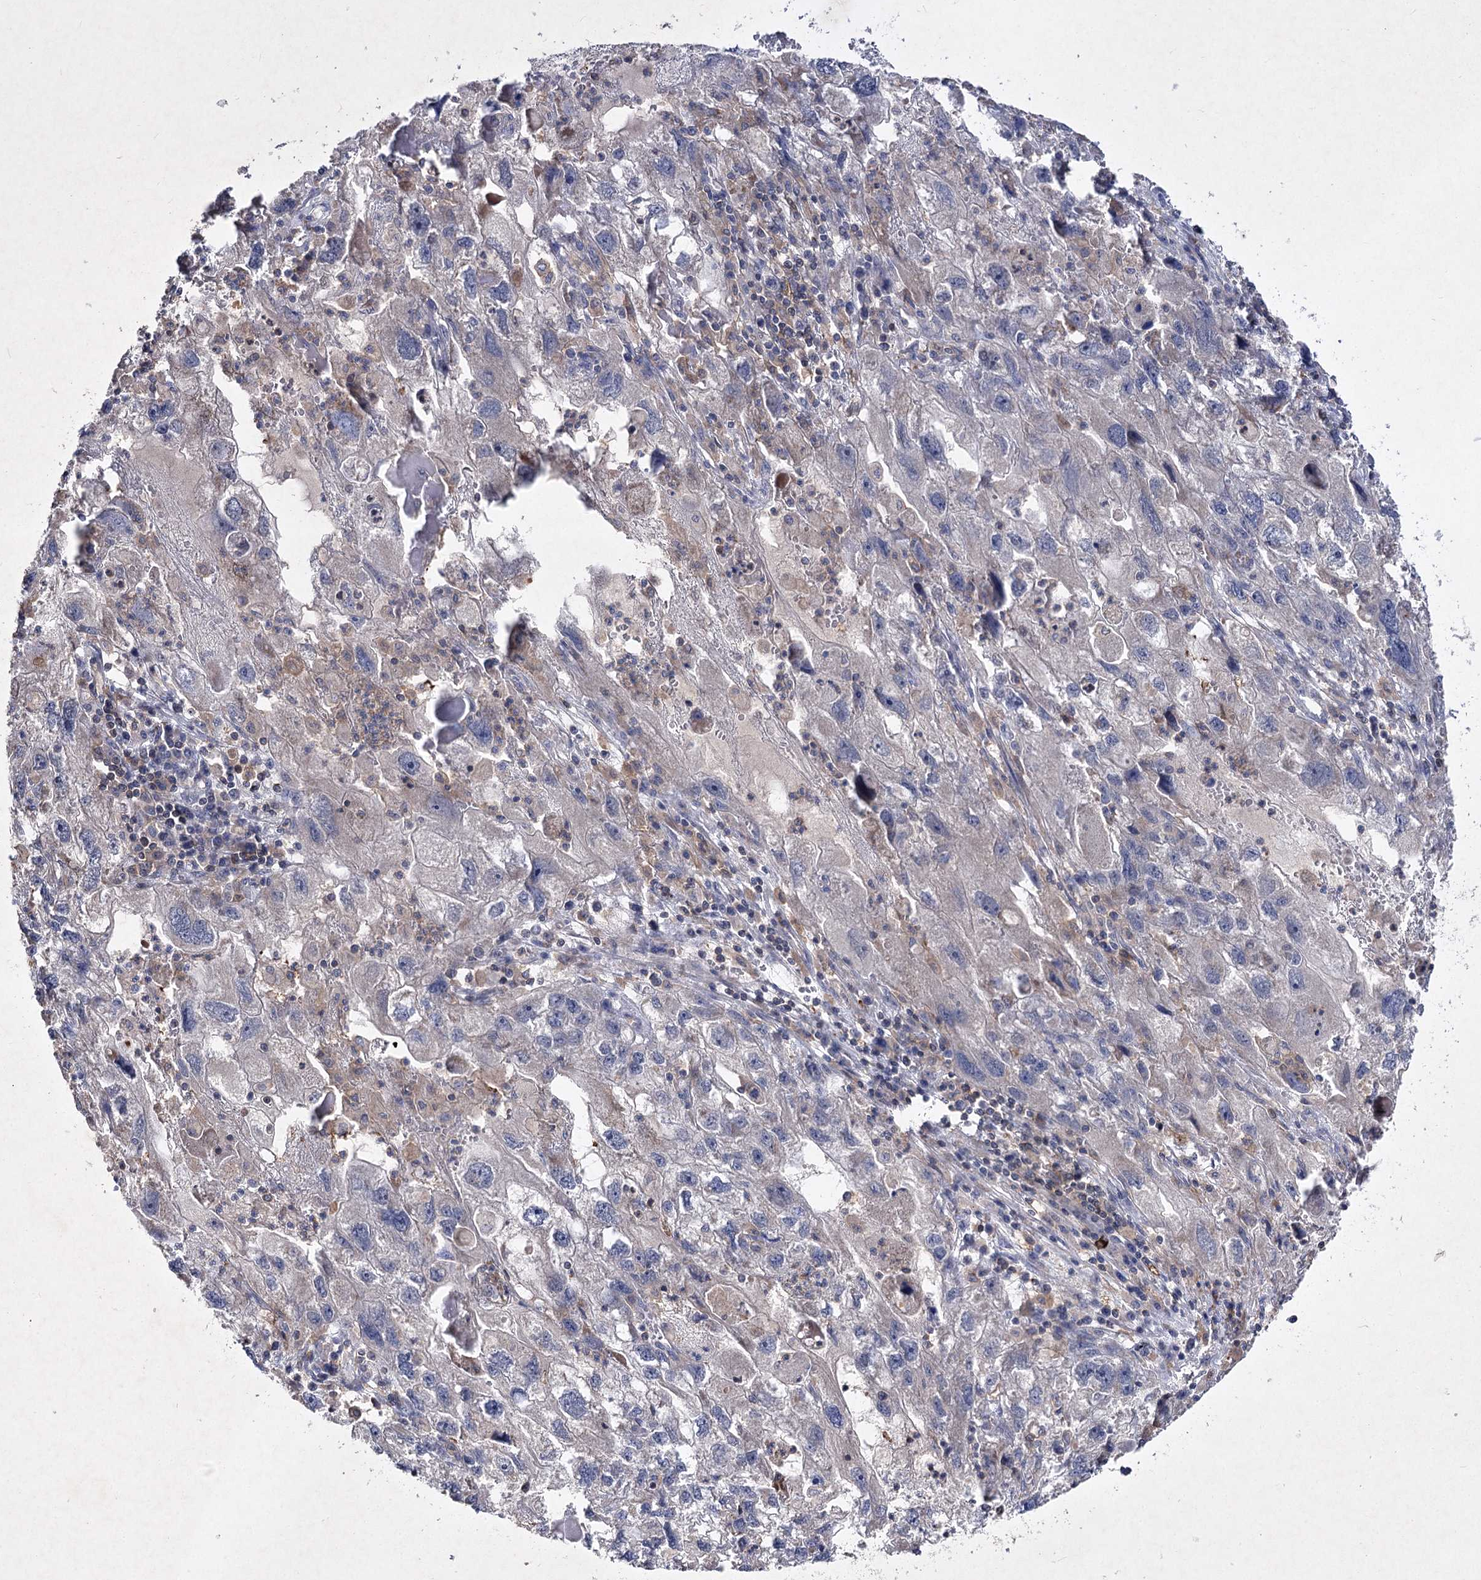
{"staining": {"intensity": "weak", "quantity": "<25%", "location": "cytoplasmic/membranous"}, "tissue": "endometrial cancer", "cell_type": "Tumor cells", "image_type": "cancer", "snomed": [{"axis": "morphology", "description": "Adenocarcinoma, NOS"}, {"axis": "topography", "description": "Endometrium"}], "caption": "This photomicrograph is of endometrial cancer stained with IHC to label a protein in brown with the nuclei are counter-stained blue. There is no expression in tumor cells.", "gene": "CIB2", "patient": {"sex": "female", "age": 49}}